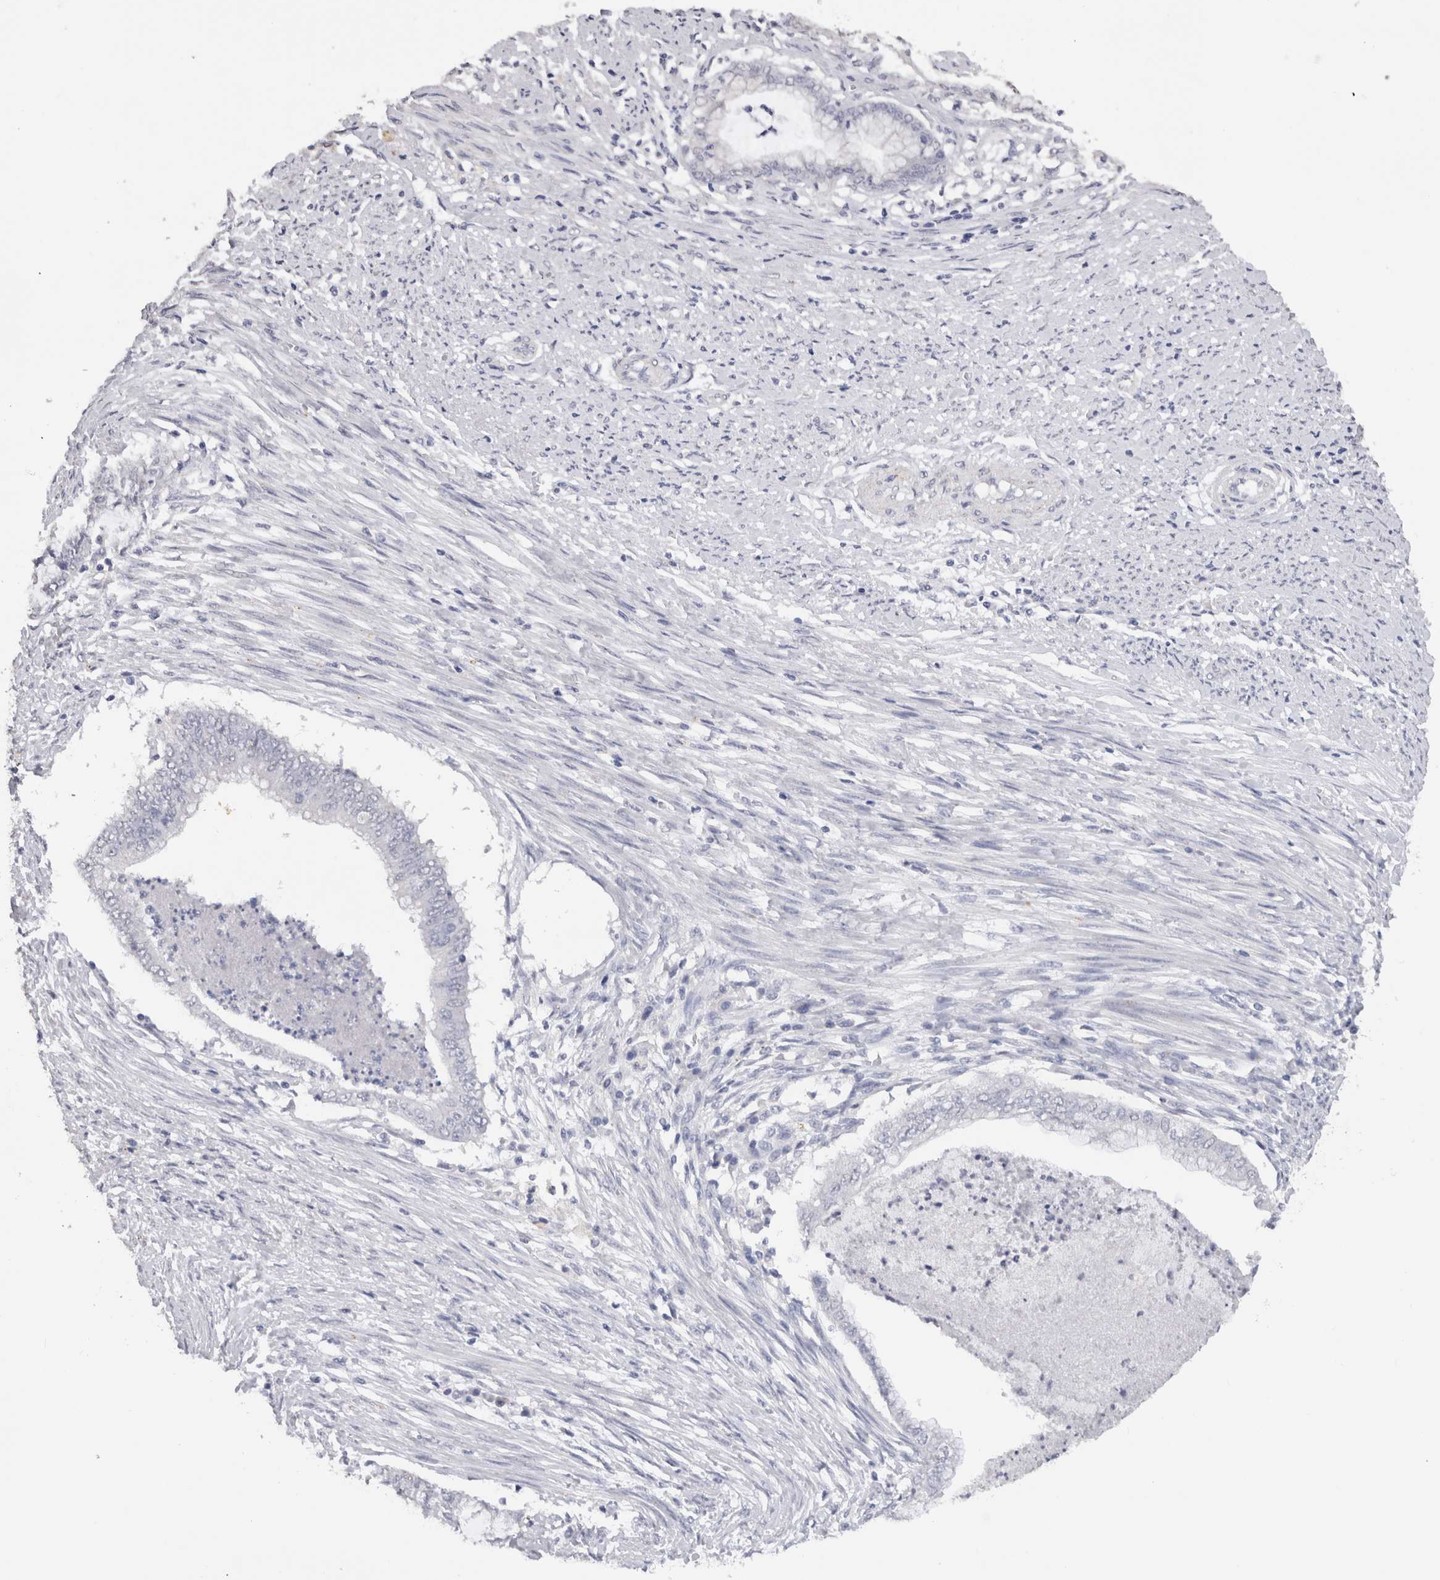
{"staining": {"intensity": "negative", "quantity": "none", "location": "none"}, "tissue": "endometrial cancer", "cell_type": "Tumor cells", "image_type": "cancer", "snomed": [{"axis": "morphology", "description": "Necrosis, NOS"}, {"axis": "morphology", "description": "Adenocarcinoma, NOS"}, {"axis": "topography", "description": "Endometrium"}], "caption": "The IHC photomicrograph has no significant positivity in tumor cells of endometrial cancer tissue. (DAB IHC visualized using brightfield microscopy, high magnification).", "gene": "CDH6", "patient": {"sex": "female", "age": 79}}